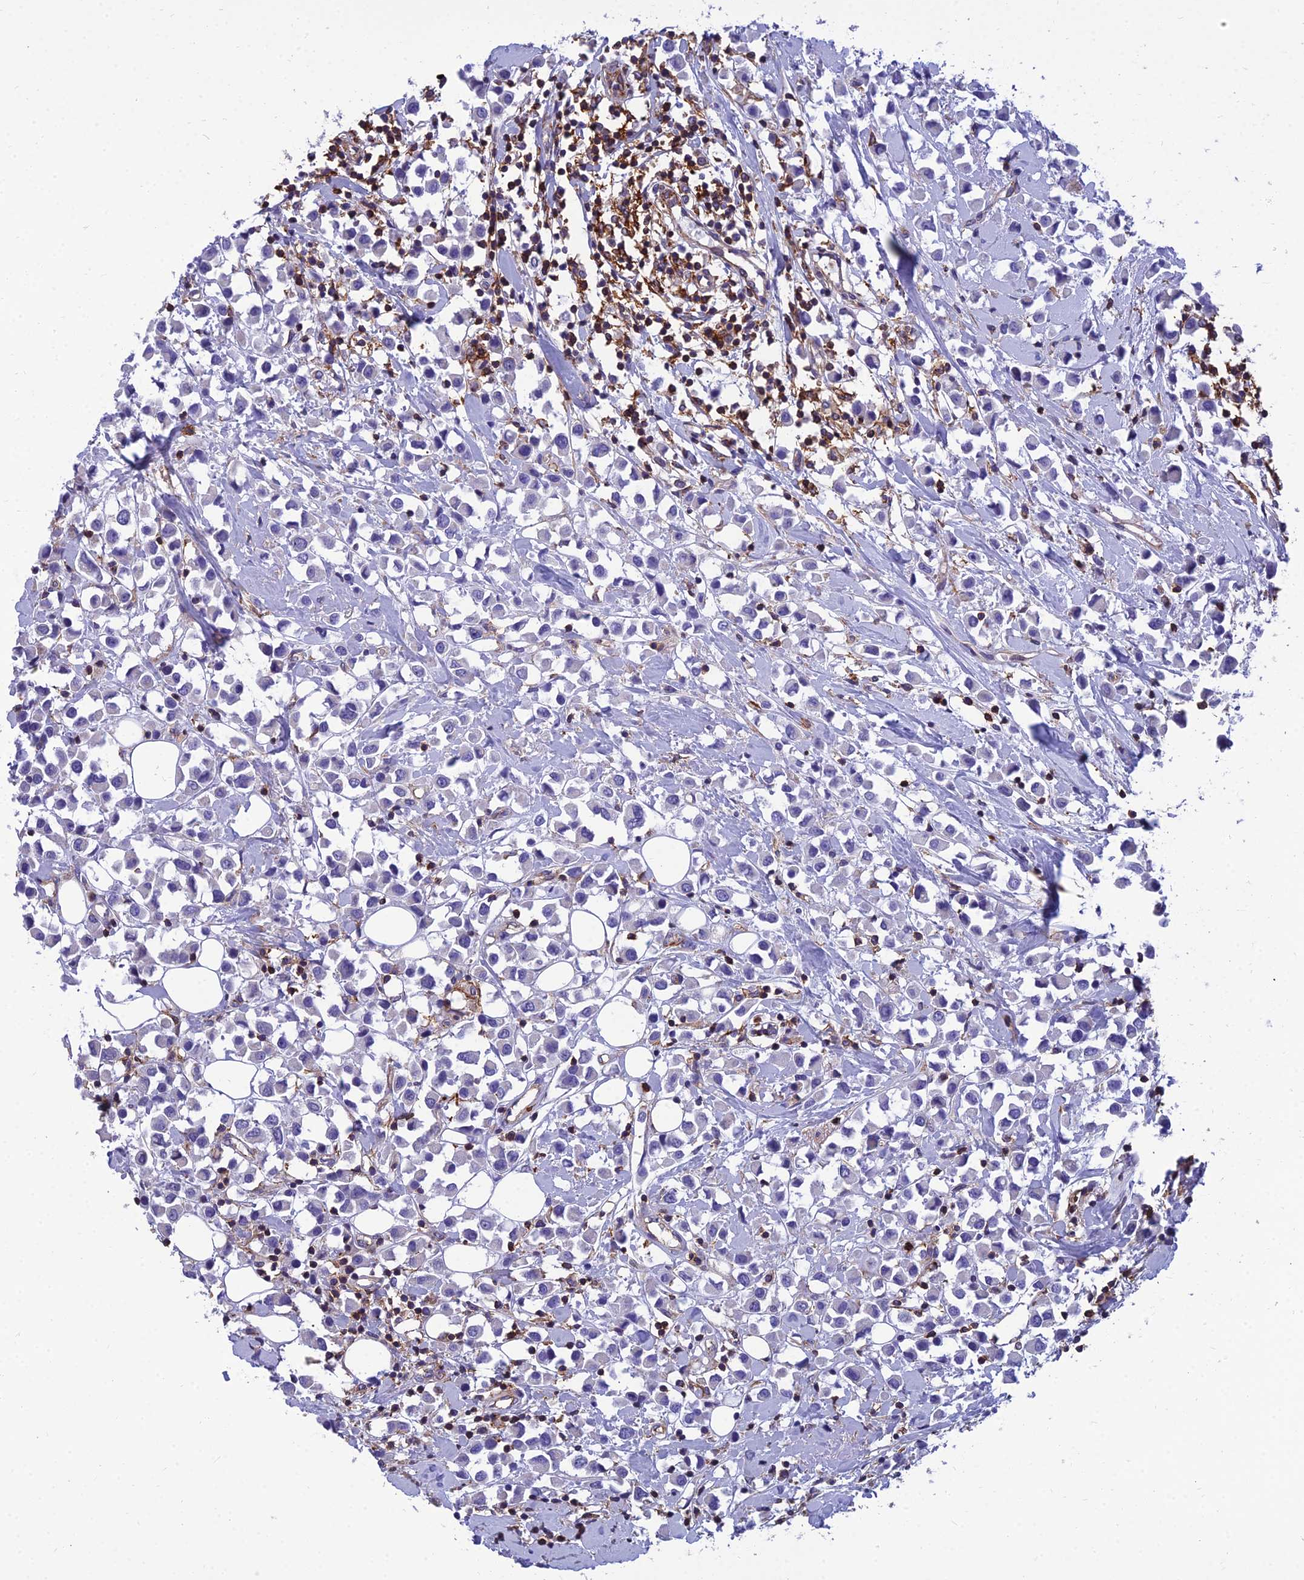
{"staining": {"intensity": "negative", "quantity": "none", "location": "none"}, "tissue": "breast cancer", "cell_type": "Tumor cells", "image_type": "cancer", "snomed": [{"axis": "morphology", "description": "Duct carcinoma"}, {"axis": "topography", "description": "Breast"}], "caption": "This image is of breast cancer (invasive ductal carcinoma) stained with immunohistochemistry (IHC) to label a protein in brown with the nuclei are counter-stained blue. There is no staining in tumor cells.", "gene": "PPP1R18", "patient": {"sex": "female", "age": 61}}